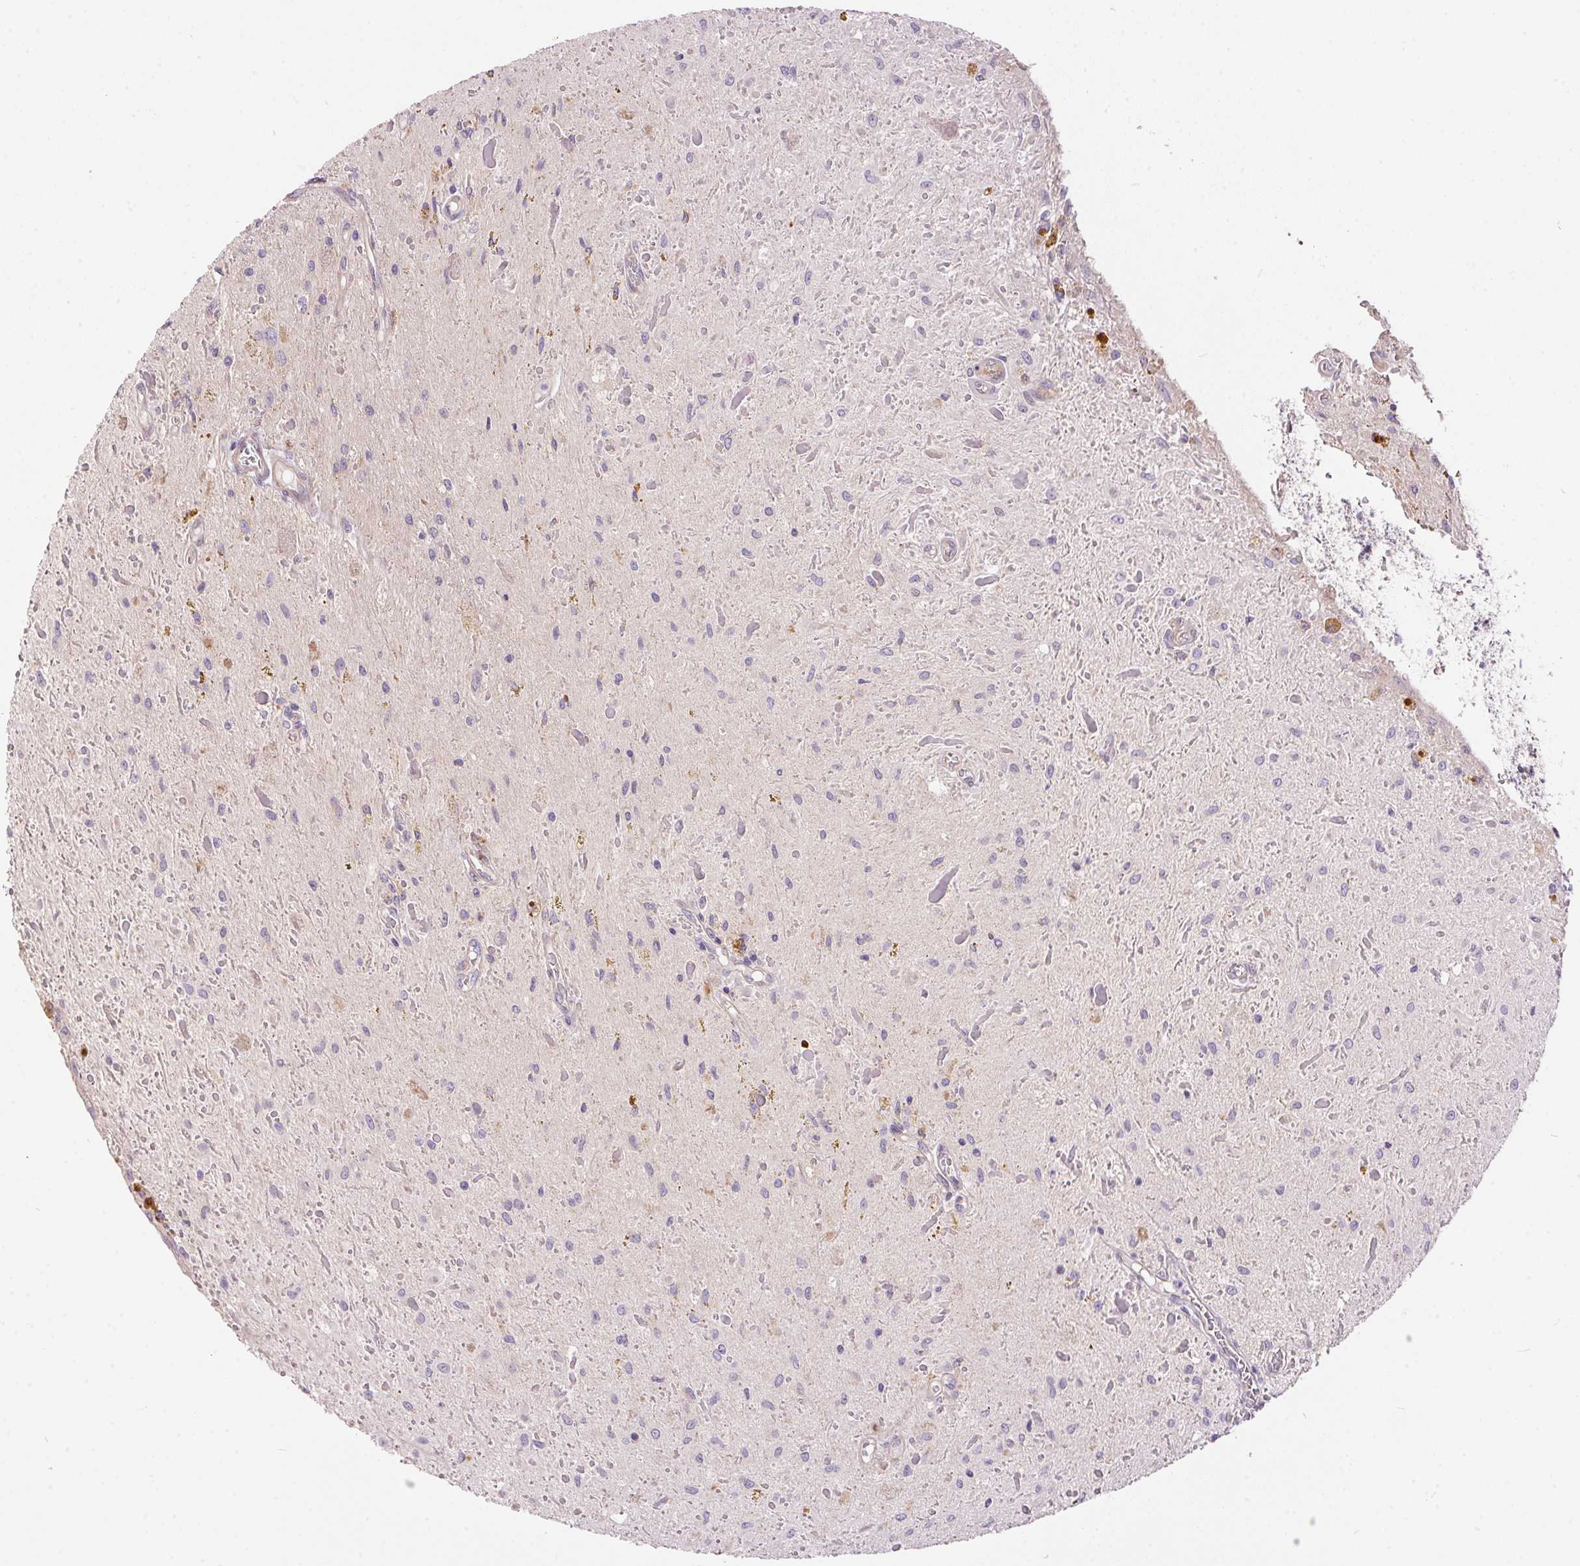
{"staining": {"intensity": "negative", "quantity": "none", "location": "none"}, "tissue": "glioma", "cell_type": "Tumor cells", "image_type": "cancer", "snomed": [{"axis": "morphology", "description": "Glioma, malignant, Low grade"}, {"axis": "topography", "description": "Cerebellum"}], "caption": "Tumor cells show no significant expression in malignant glioma (low-grade).", "gene": "UNC13B", "patient": {"sex": "female", "age": 14}}